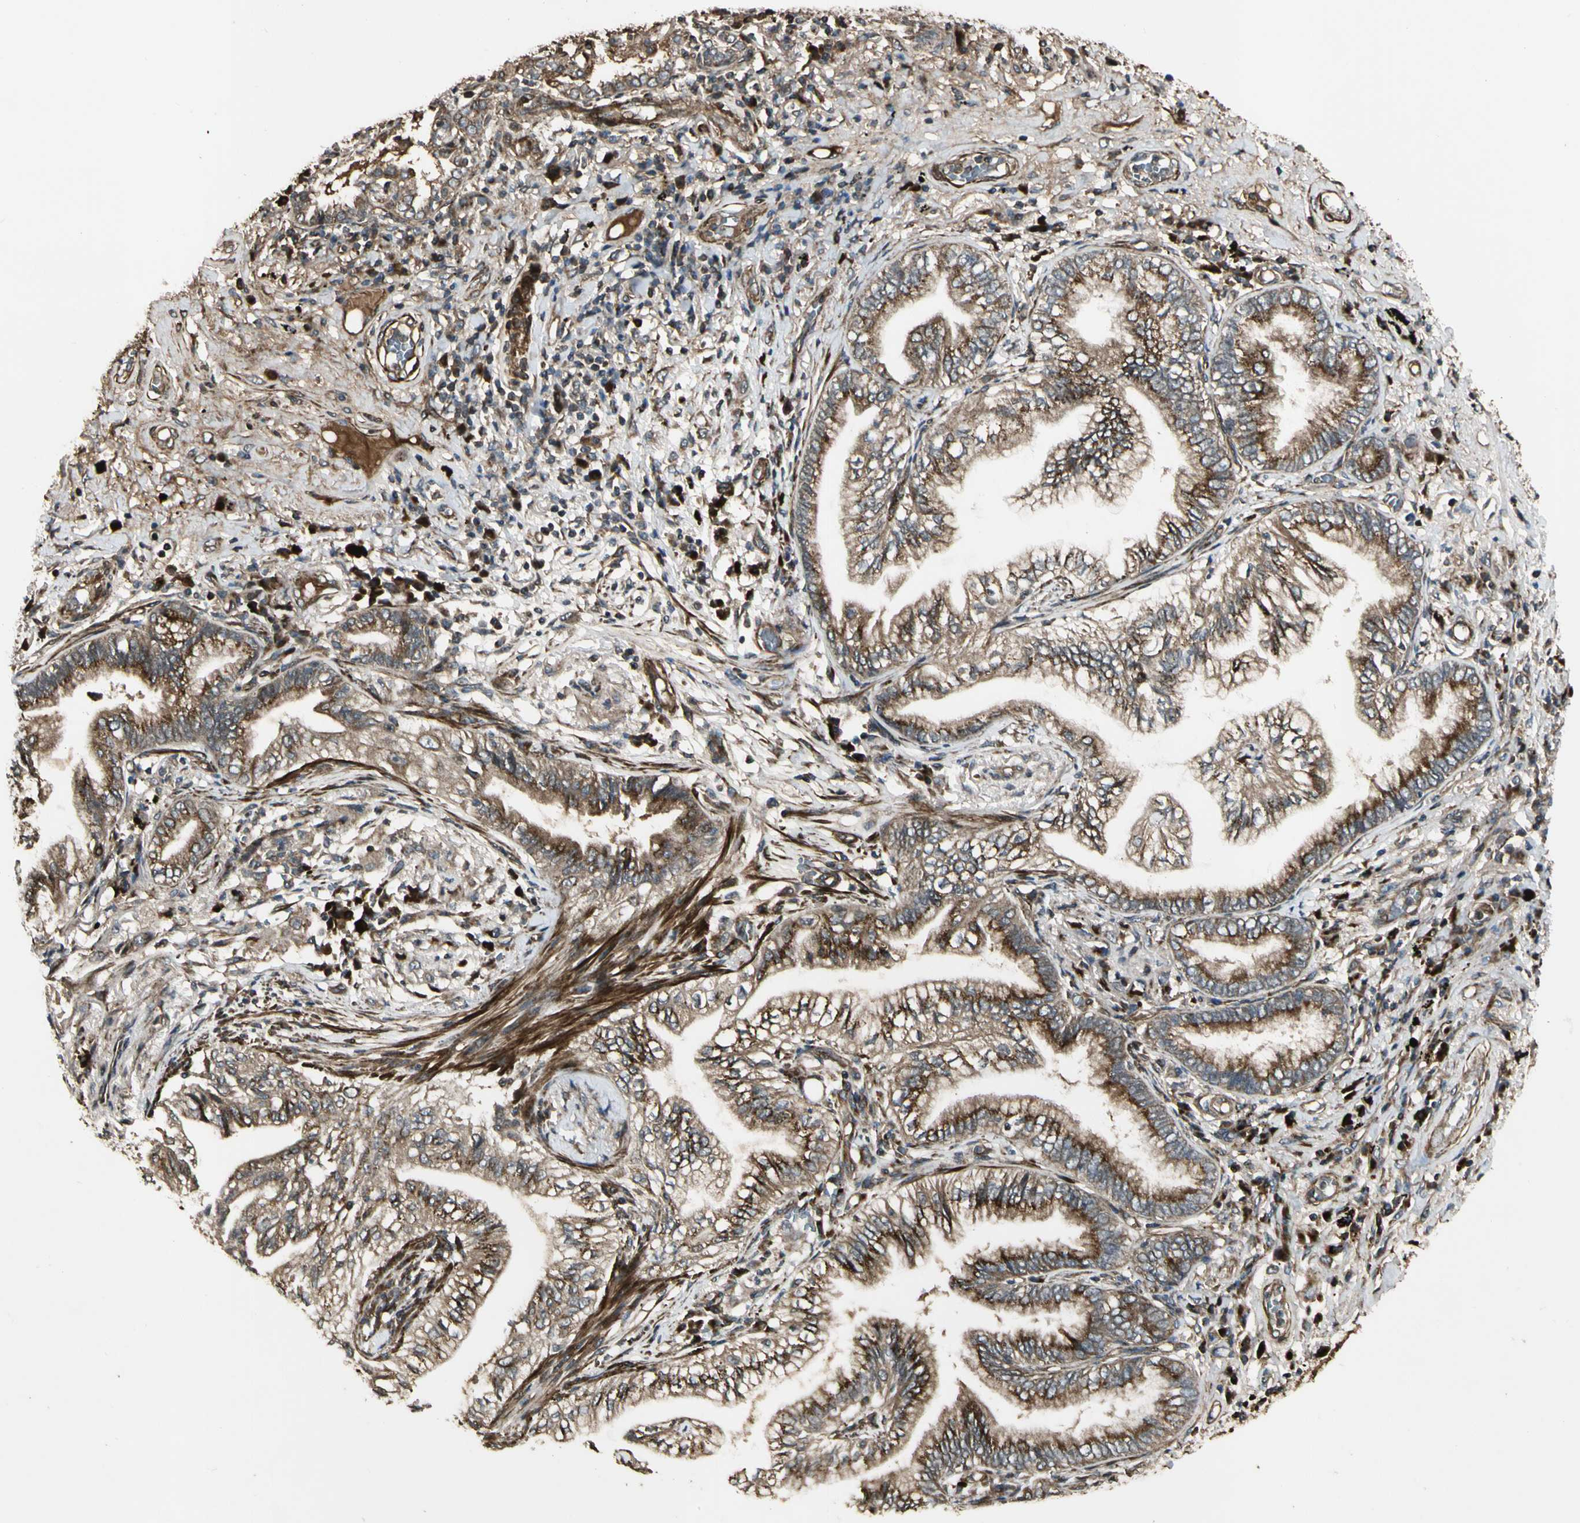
{"staining": {"intensity": "strong", "quantity": ">75%", "location": "cytoplasmic/membranous"}, "tissue": "lung cancer", "cell_type": "Tumor cells", "image_type": "cancer", "snomed": [{"axis": "morphology", "description": "Normal tissue, NOS"}, {"axis": "morphology", "description": "Adenocarcinoma, NOS"}, {"axis": "topography", "description": "Bronchus"}, {"axis": "topography", "description": "Lung"}], "caption": "Immunohistochemical staining of lung cancer (adenocarcinoma) reveals high levels of strong cytoplasmic/membranous protein expression in about >75% of tumor cells. Using DAB (brown) and hematoxylin (blue) stains, captured at high magnification using brightfield microscopy.", "gene": "GCK", "patient": {"sex": "female", "age": 70}}